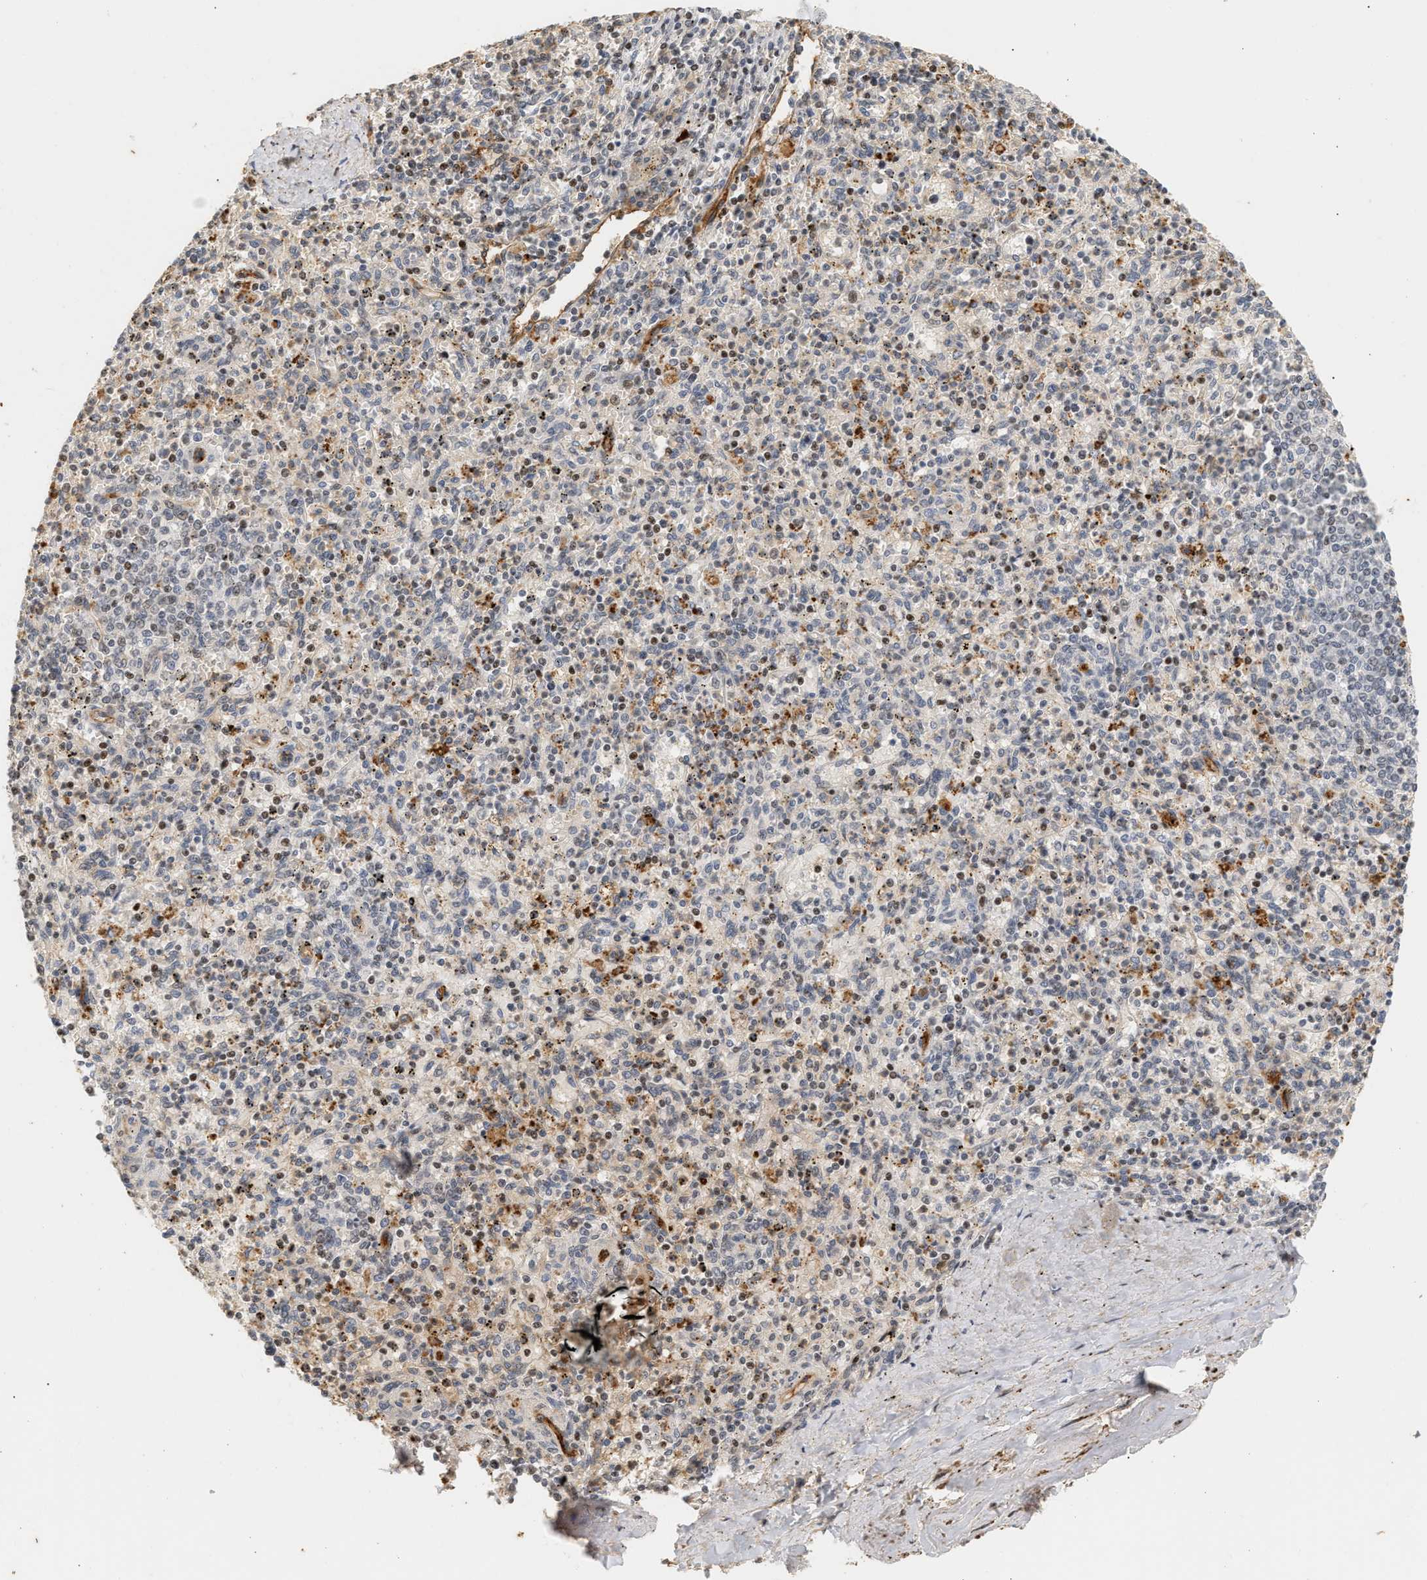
{"staining": {"intensity": "moderate", "quantity": "25%-75%", "location": "nuclear"}, "tissue": "spleen", "cell_type": "Cells in red pulp", "image_type": "normal", "snomed": [{"axis": "morphology", "description": "Normal tissue, NOS"}, {"axis": "topography", "description": "Spleen"}], "caption": "Immunohistochemical staining of benign spleen displays medium levels of moderate nuclear staining in approximately 25%-75% of cells in red pulp.", "gene": "PLXND1", "patient": {"sex": "male", "age": 72}}